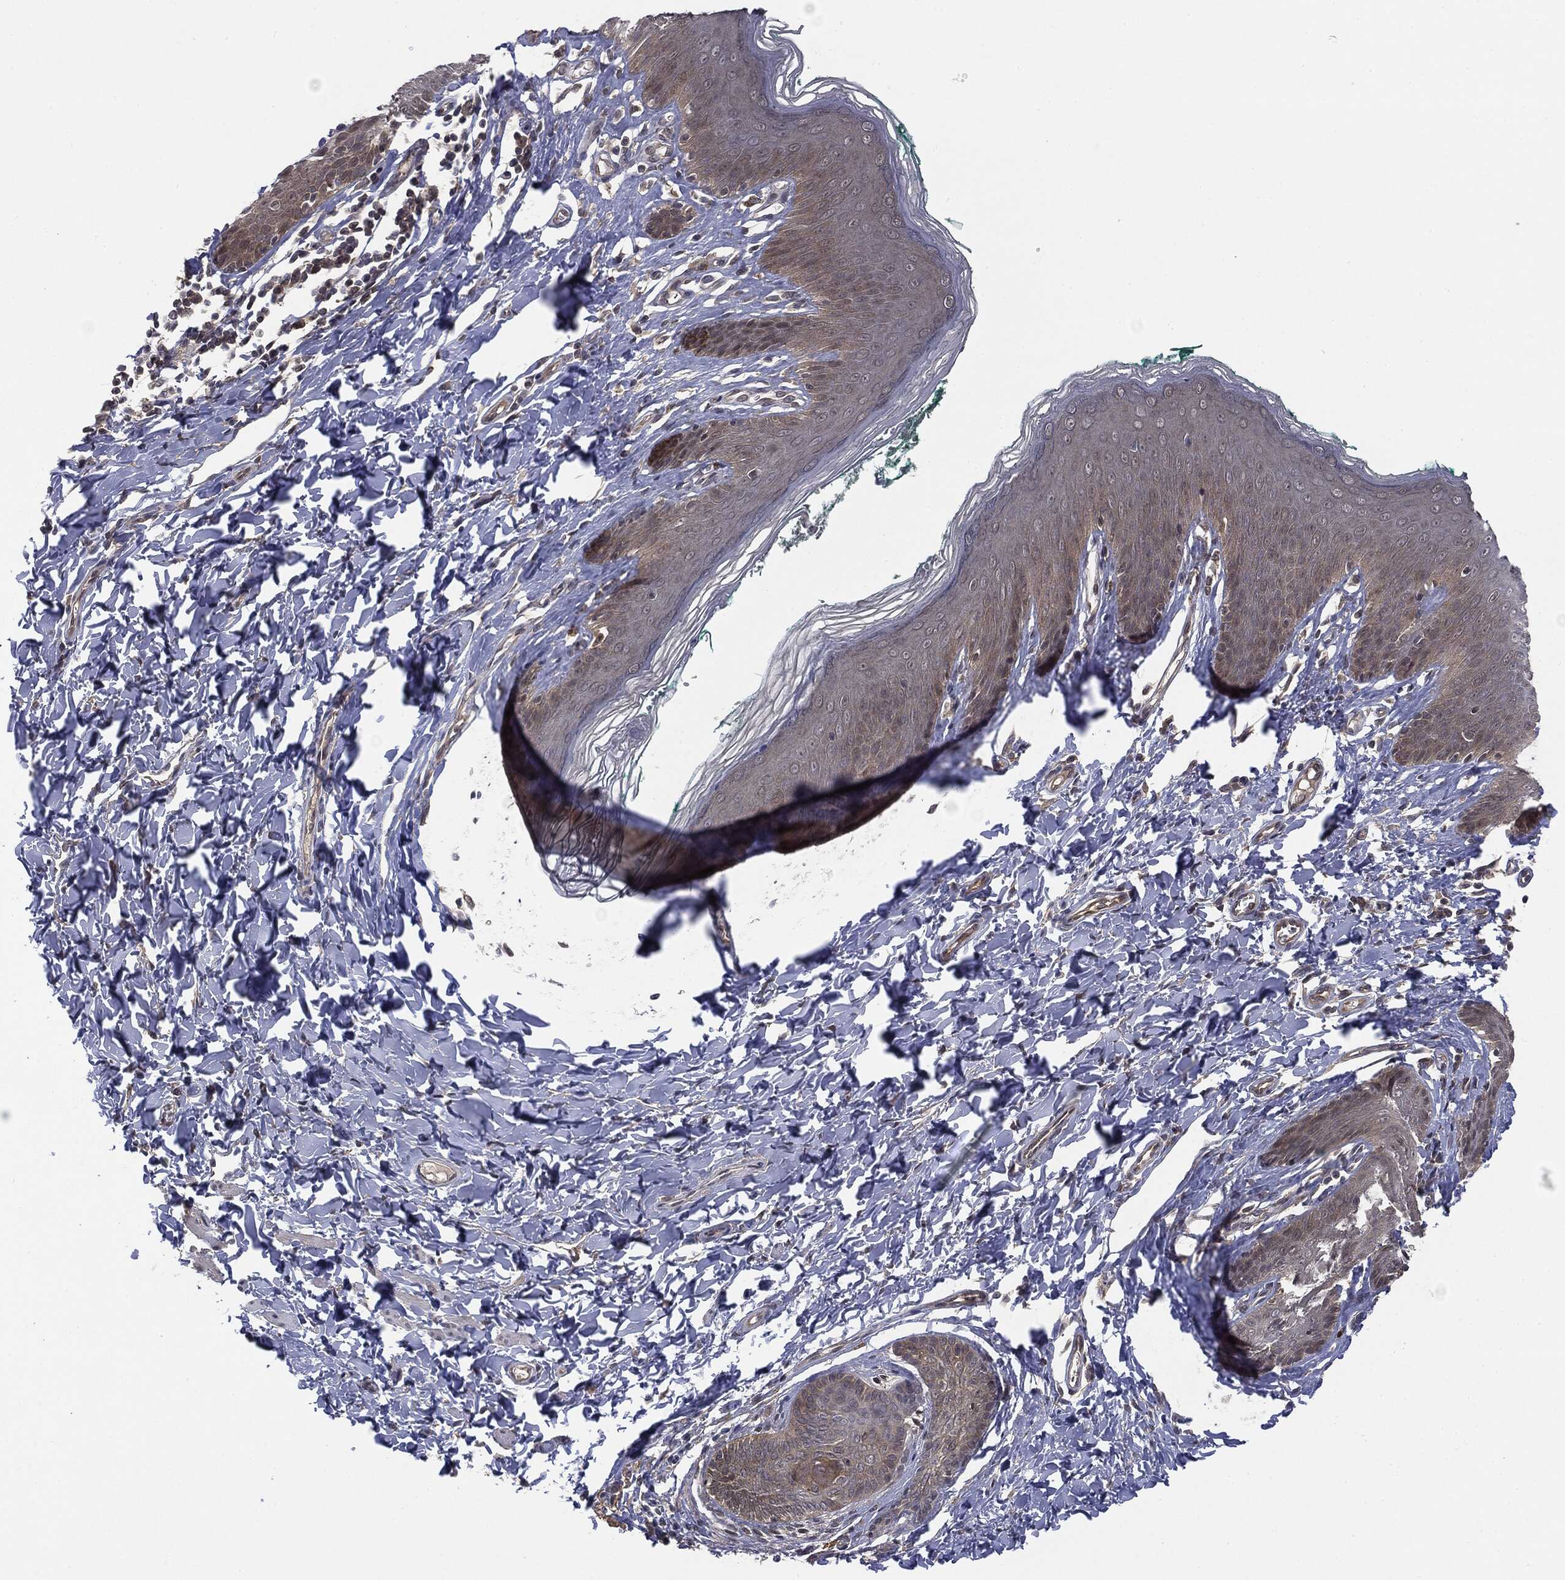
{"staining": {"intensity": "negative", "quantity": "none", "location": "none"}, "tissue": "skin", "cell_type": "Epidermal cells", "image_type": "normal", "snomed": [{"axis": "morphology", "description": "Normal tissue, NOS"}, {"axis": "topography", "description": "Vulva"}], "caption": "This is an immunohistochemistry (IHC) histopathology image of unremarkable skin. There is no expression in epidermal cells.", "gene": "KRT7", "patient": {"sex": "female", "age": 66}}